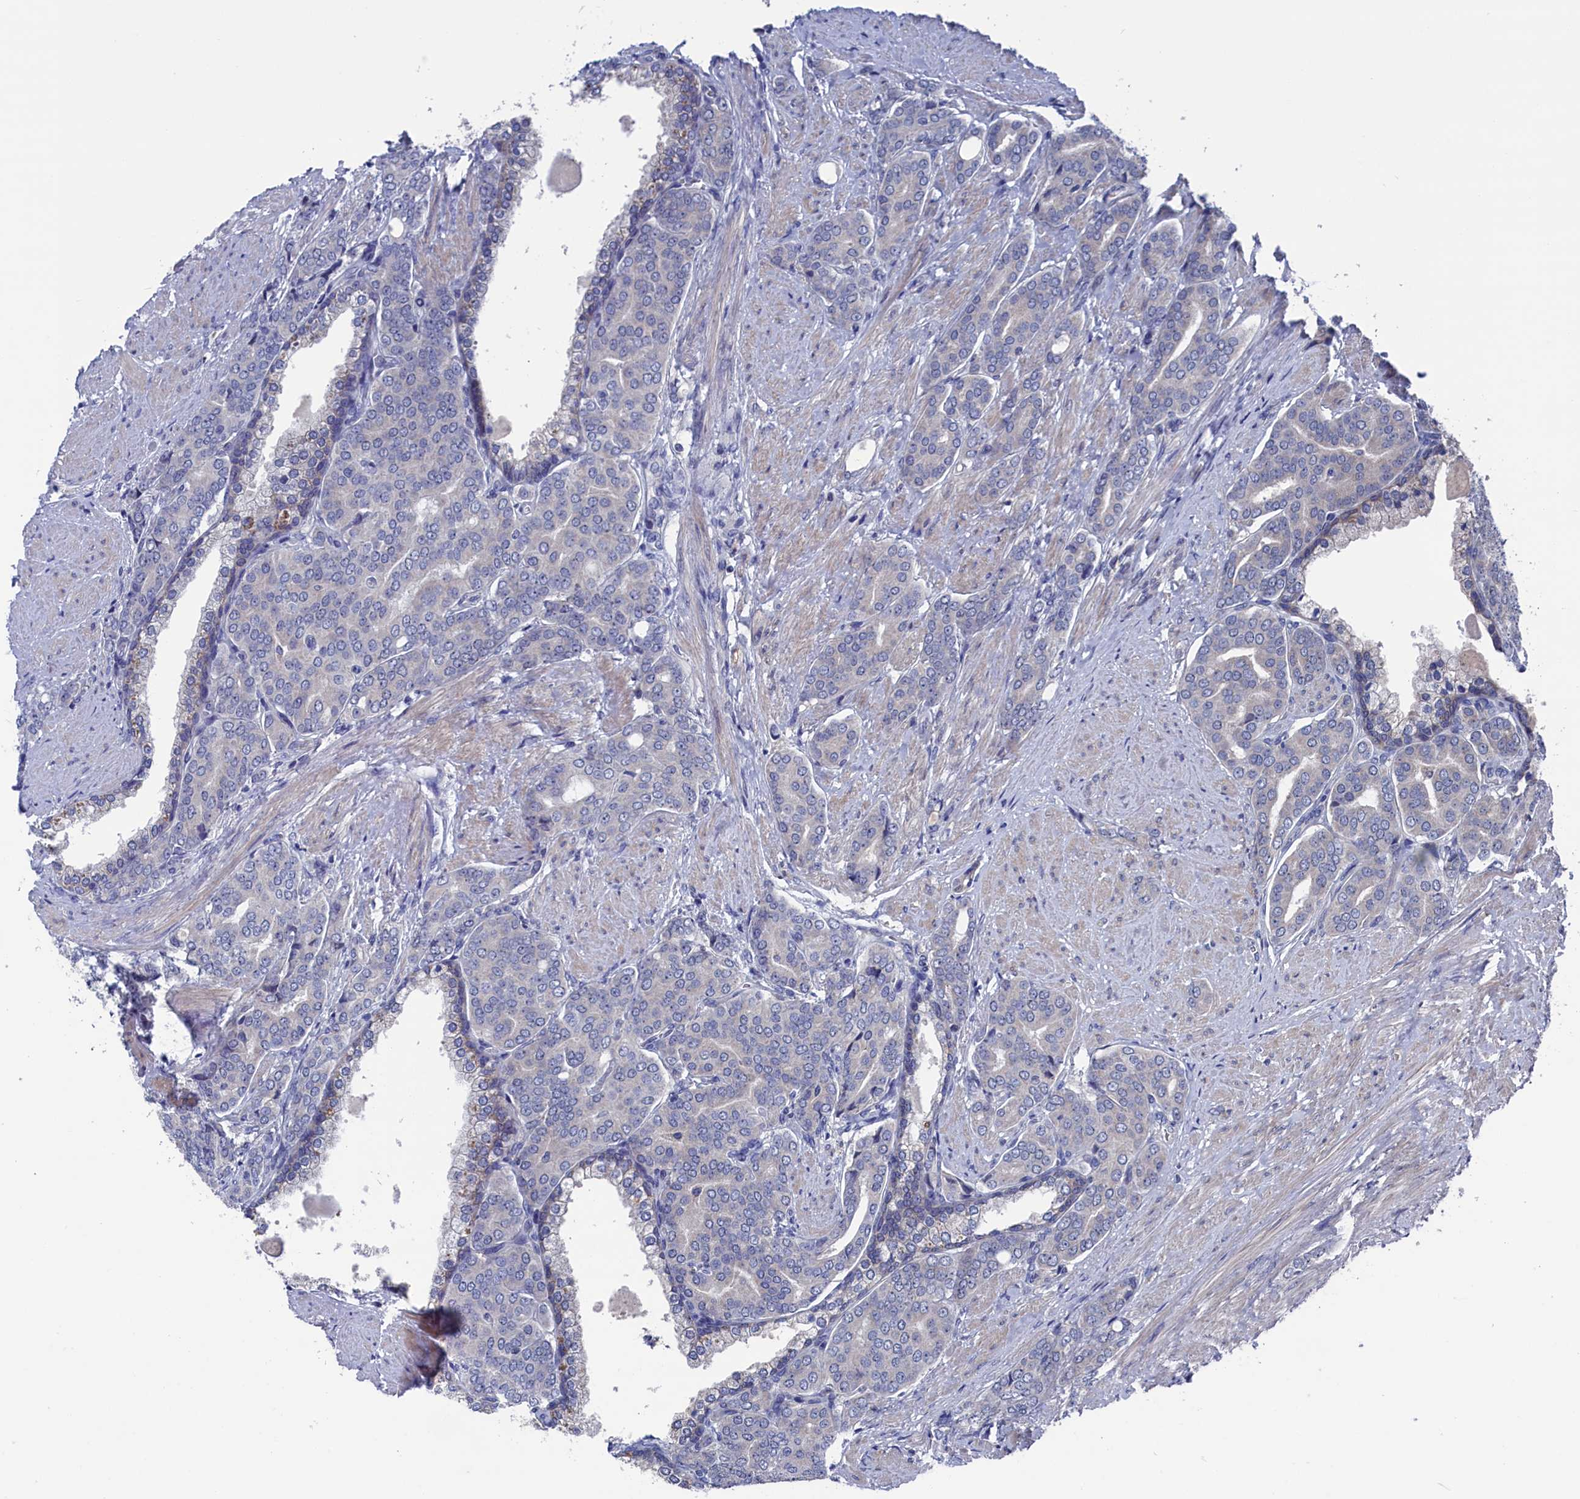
{"staining": {"intensity": "negative", "quantity": "none", "location": "none"}, "tissue": "prostate cancer", "cell_type": "Tumor cells", "image_type": "cancer", "snomed": [{"axis": "morphology", "description": "Adenocarcinoma, High grade"}, {"axis": "topography", "description": "Prostate"}], "caption": "Prostate cancer (high-grade adenocarcinoma) stained for a protein using IHC displays no staining tumor cells.", "gene": "SPATA13", "patient": {"sex": "male", "age": 67}}